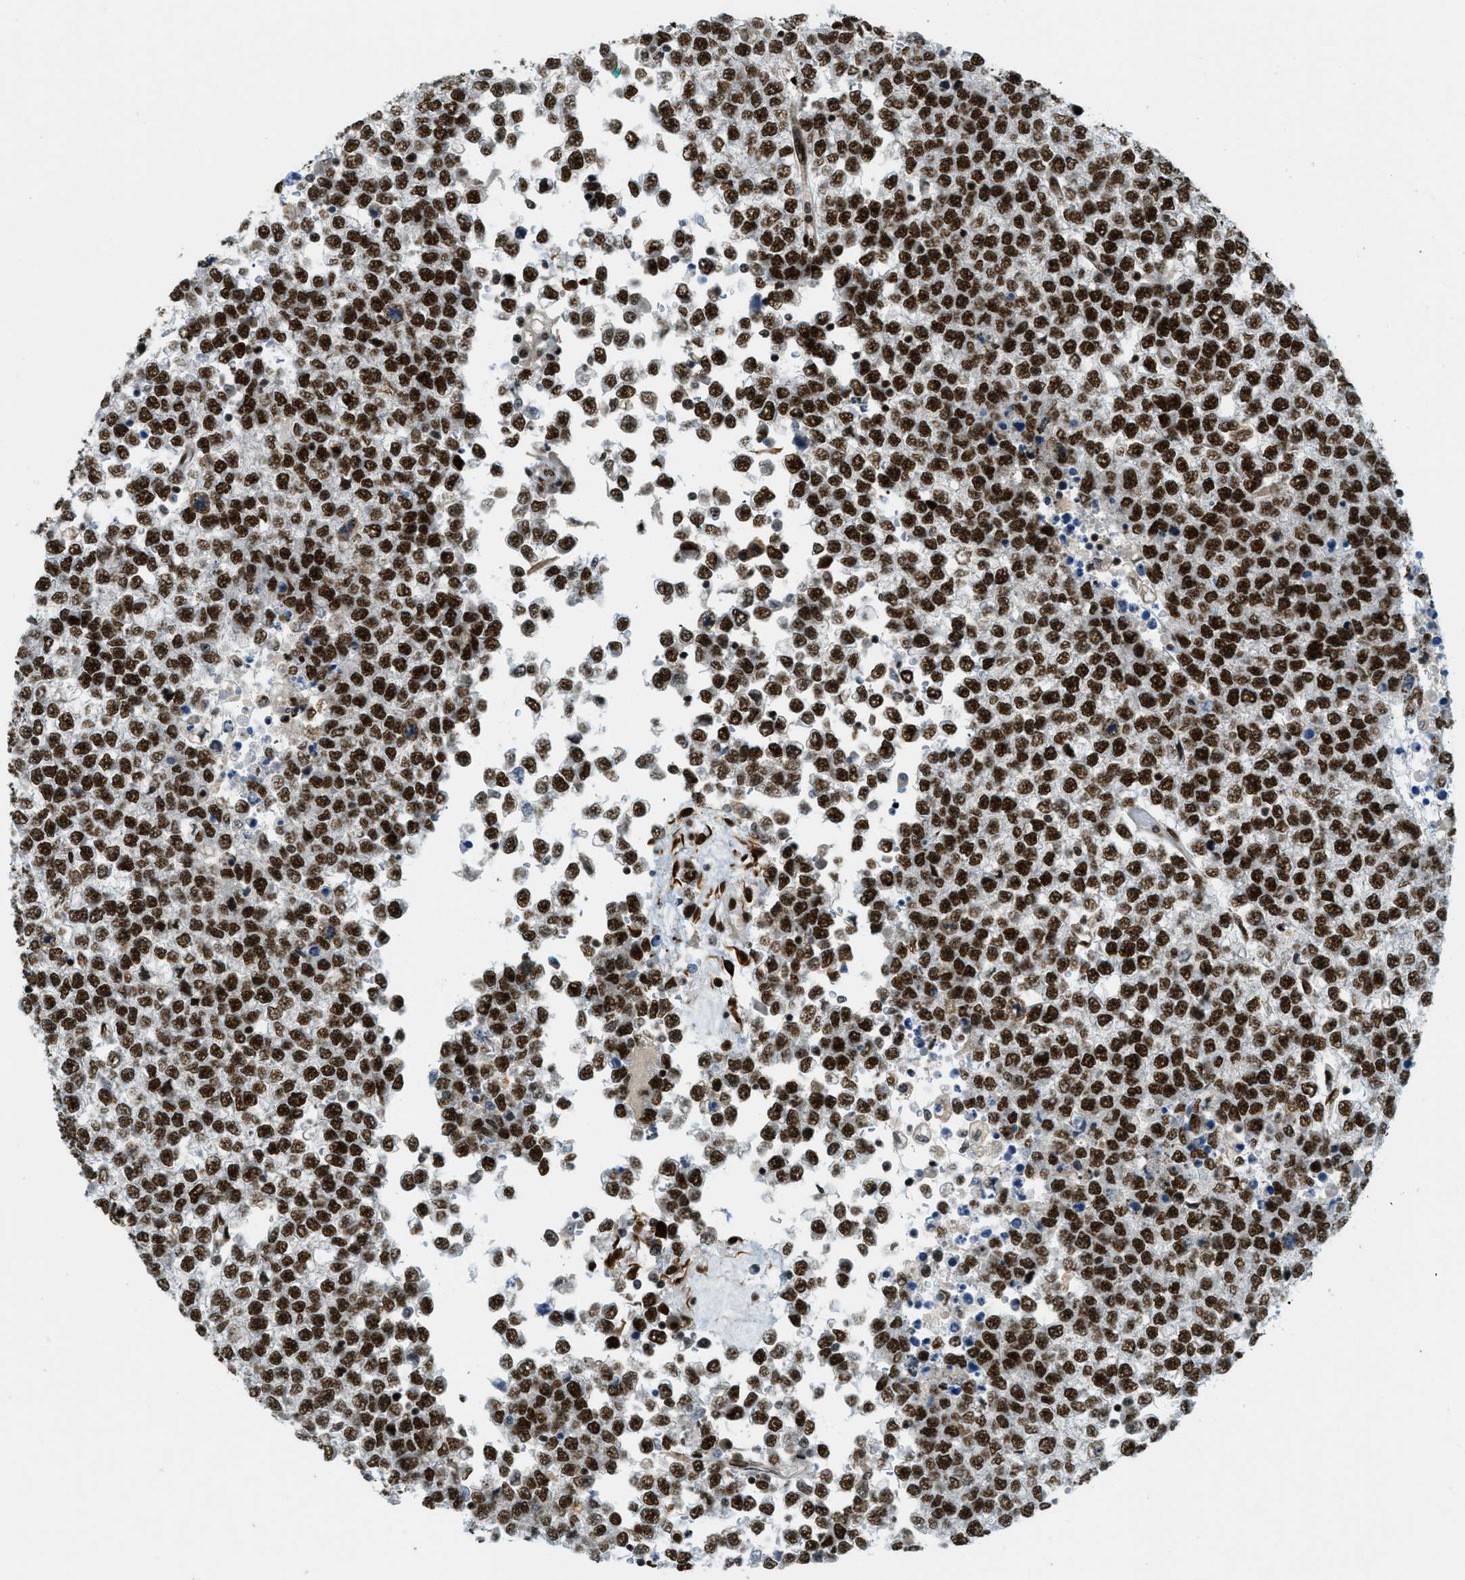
{"staining": {"intensity": "strong", "quantity": ">75%", "location": "nuclear"}, "tissue": "testis cancer", "cell_type": "Tumor cells", "image_type": "cancer", "snomed": [{"axis": "morphology", "description": "Seminoma, NOS"}, {"axis": "topography", "description": "Testis"}], "caption": "An image of human seminoma (testis) stained for a protein reveals strong nuclear brown staining in tumor cells.", "gene": "ZFR", "patient": {"sex": "male", "age": 65}}